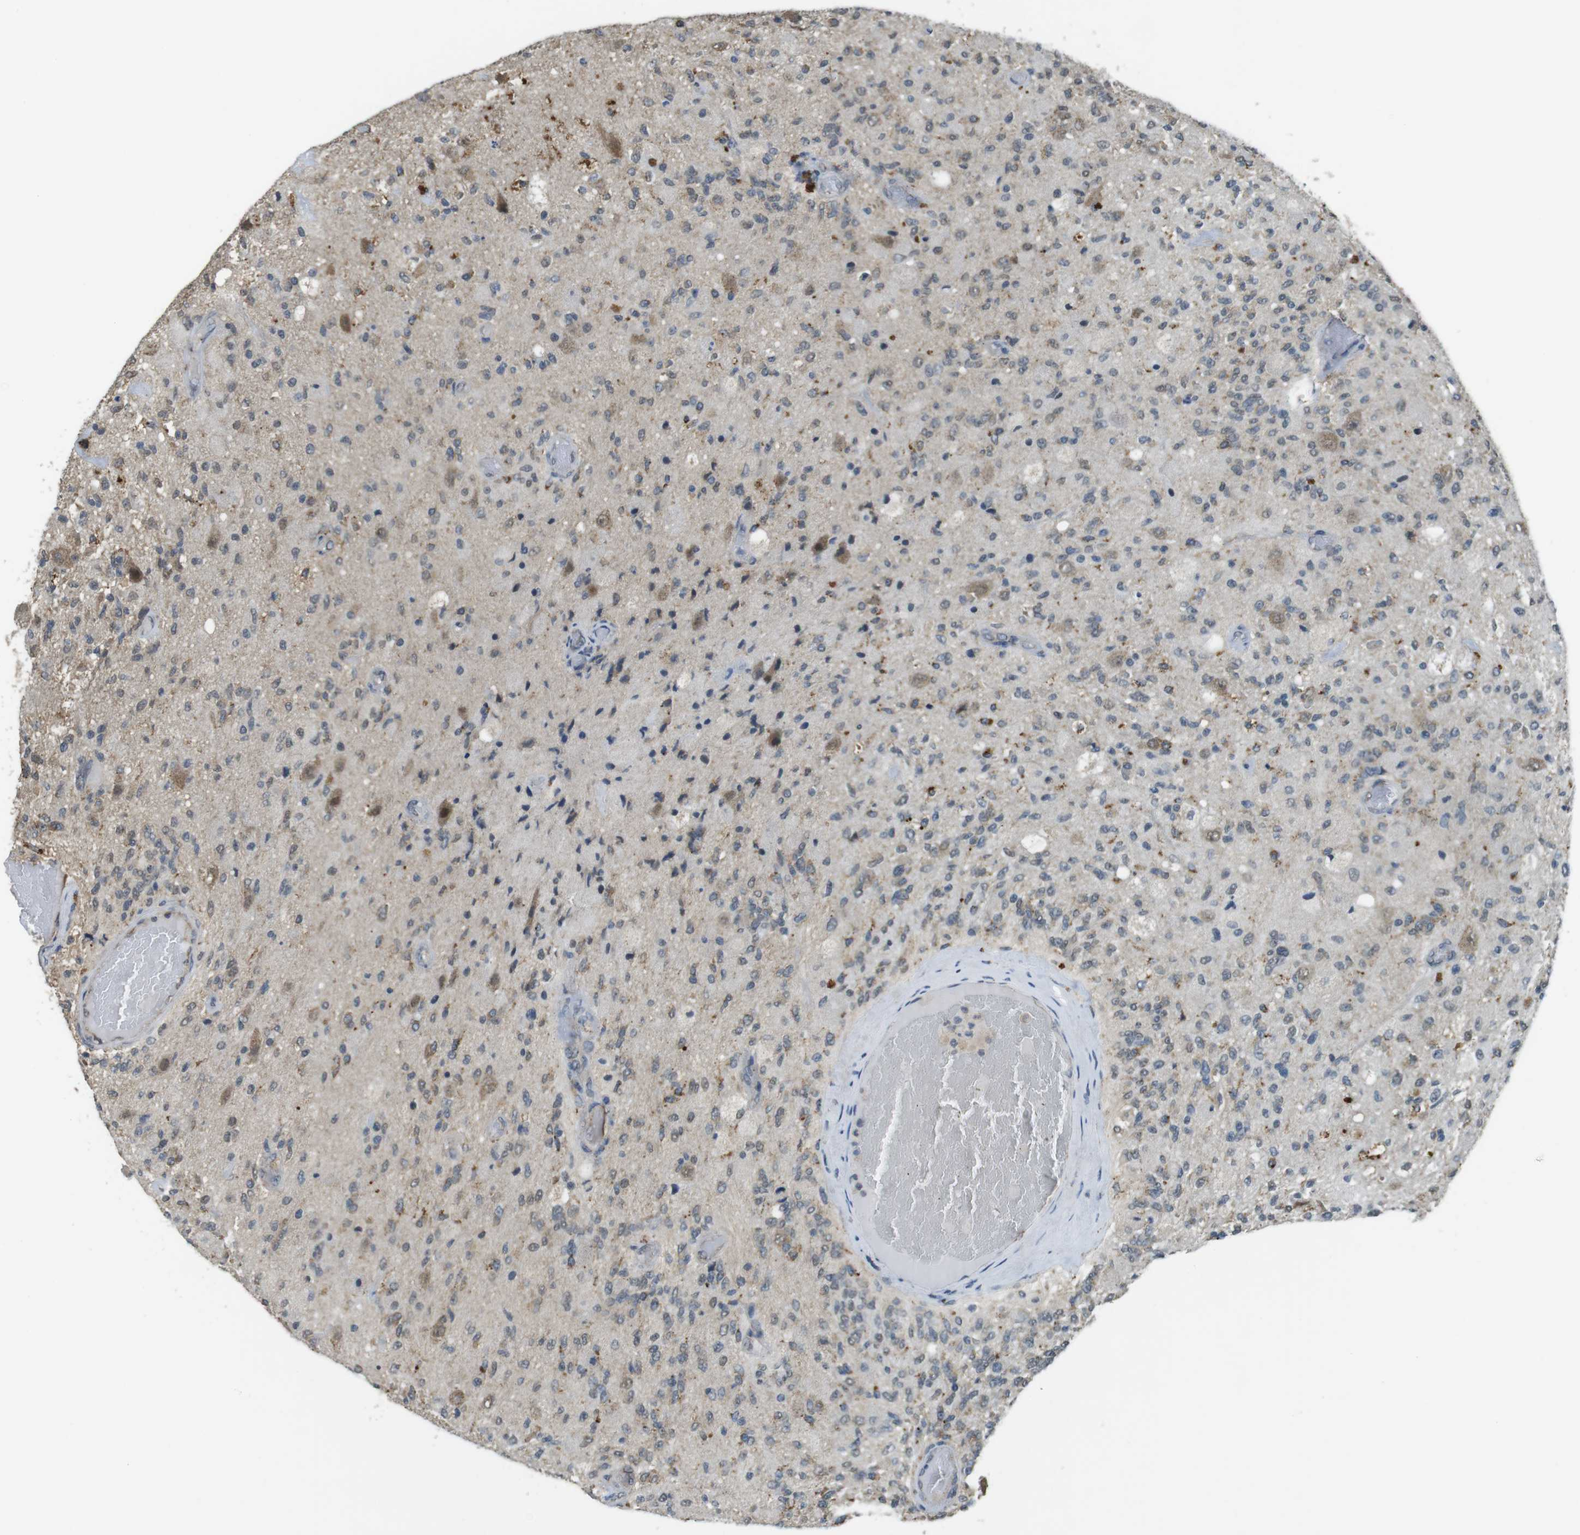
{"staining": {"intensity": "weak", "quantity": "25%-75%", "location": "cytoplasmic/membranous"}, "tissue": "glioma", "cell_type": "Tumor cells", "image_type": "cancer", "snomed": [{"axis": "morphology", "description": "Normal tissue, NOS"}, {"axis": "morphology", "description": "Glioma, malignant, High grade"}, {"axis": "topography", "description": "Cerebral cortex"}], "caption": "Glioma stained for a protein (brown) reveals weak cytoplasmic/membranous positive expression in approximately 25%-75% of tumor cells.", "gene": "BRI3BP", "patient": {"sex": "male", "age": 77}}